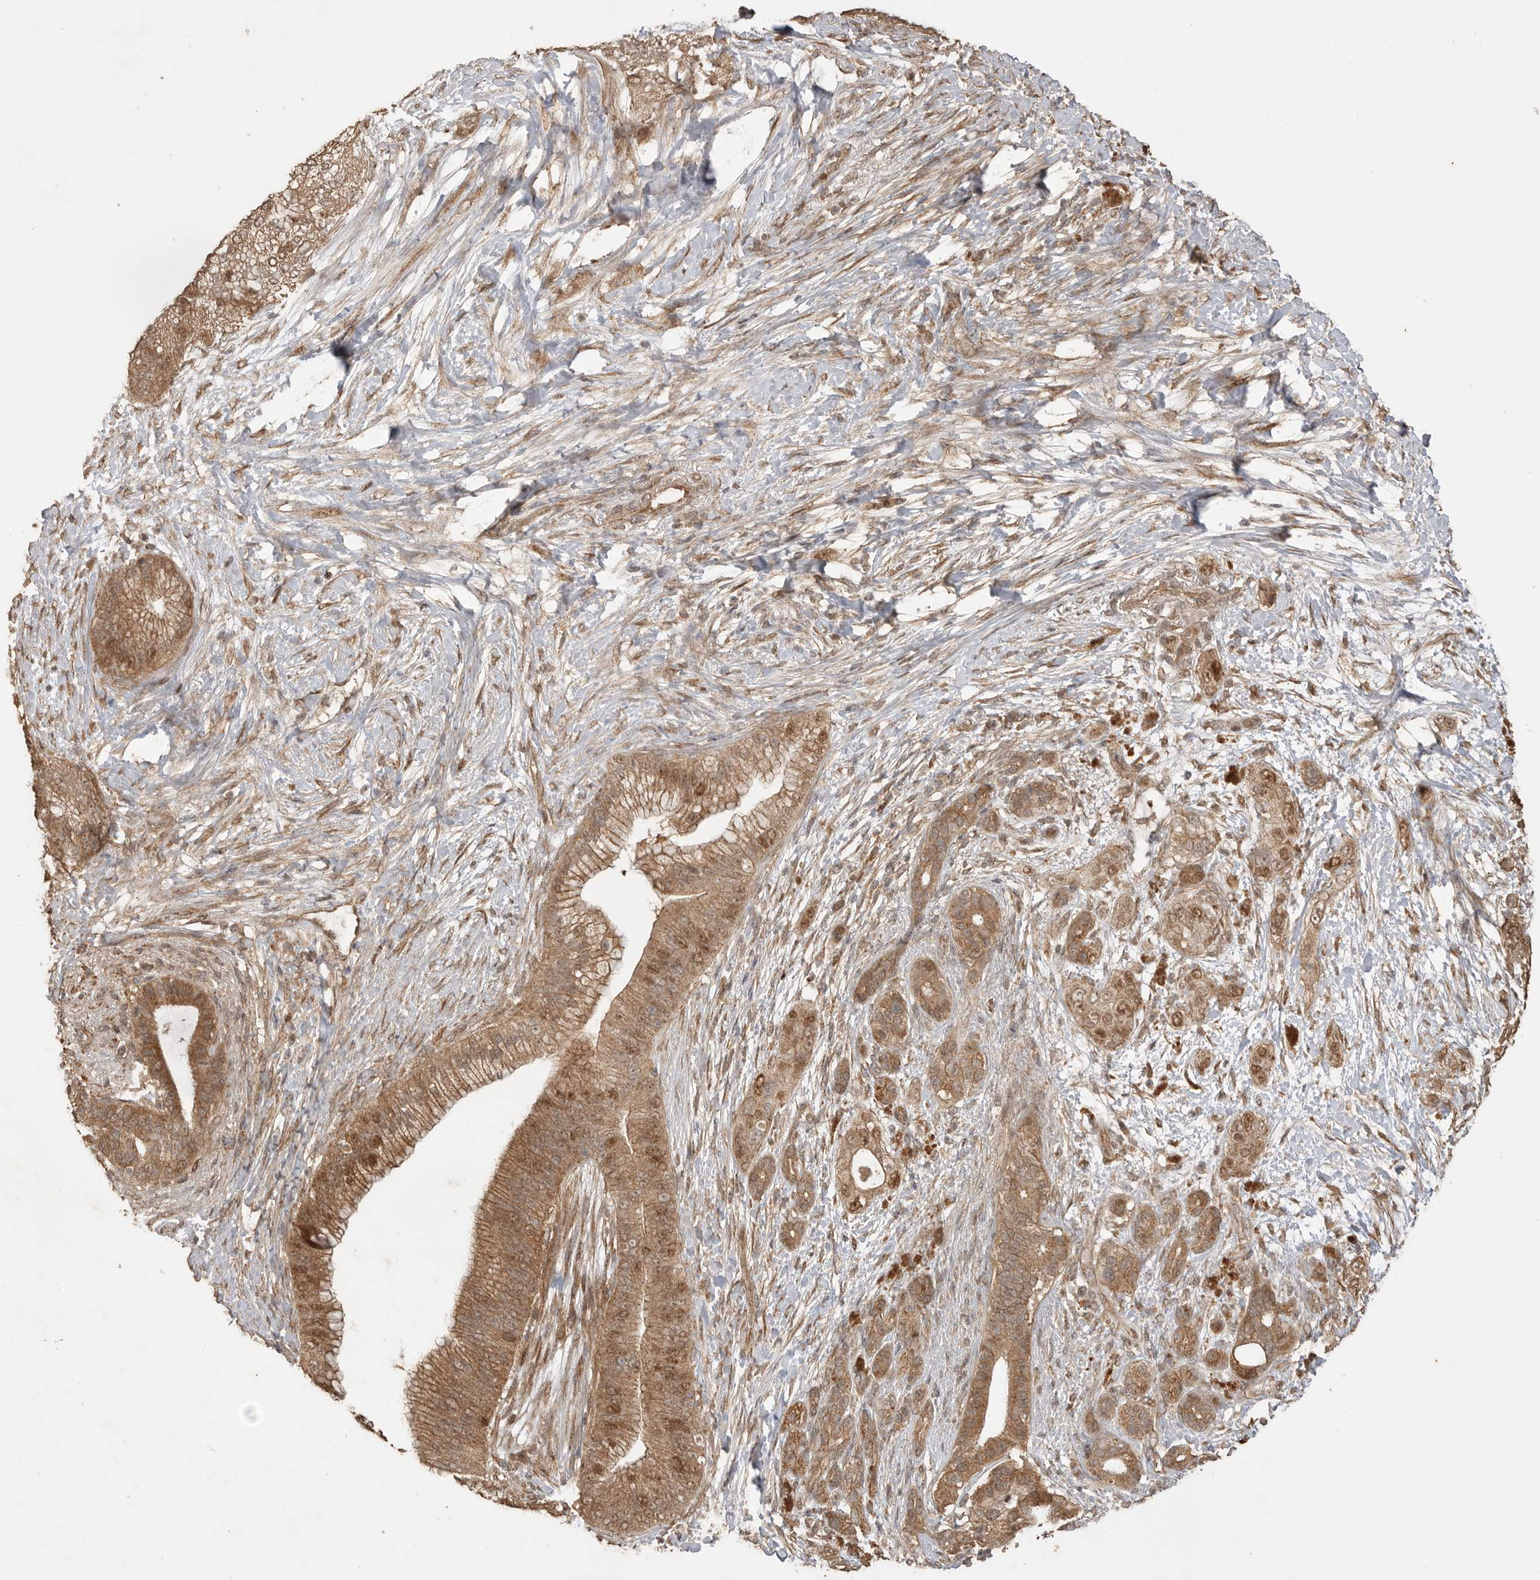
{"staining": {"intensity": "moderate", "quantity": ">75%", "location": "cytoplasmic/membranous,nuclear"}, "tissue": "pancreatic cancer", "cell_type": "Tumor cells", "image_type": "cancer", "snomed": [{"axis": "morphology", "description": "Adenocarcinoma, NOS"}, {"axis": "topography", "description": "Pancreas"}], "caption": "Pancreatic cancer stained with a protein marker demonstrates moderate staining in tumor cells.", "gene": "BOC", "patient": {"sex": "male", "age": 53}}